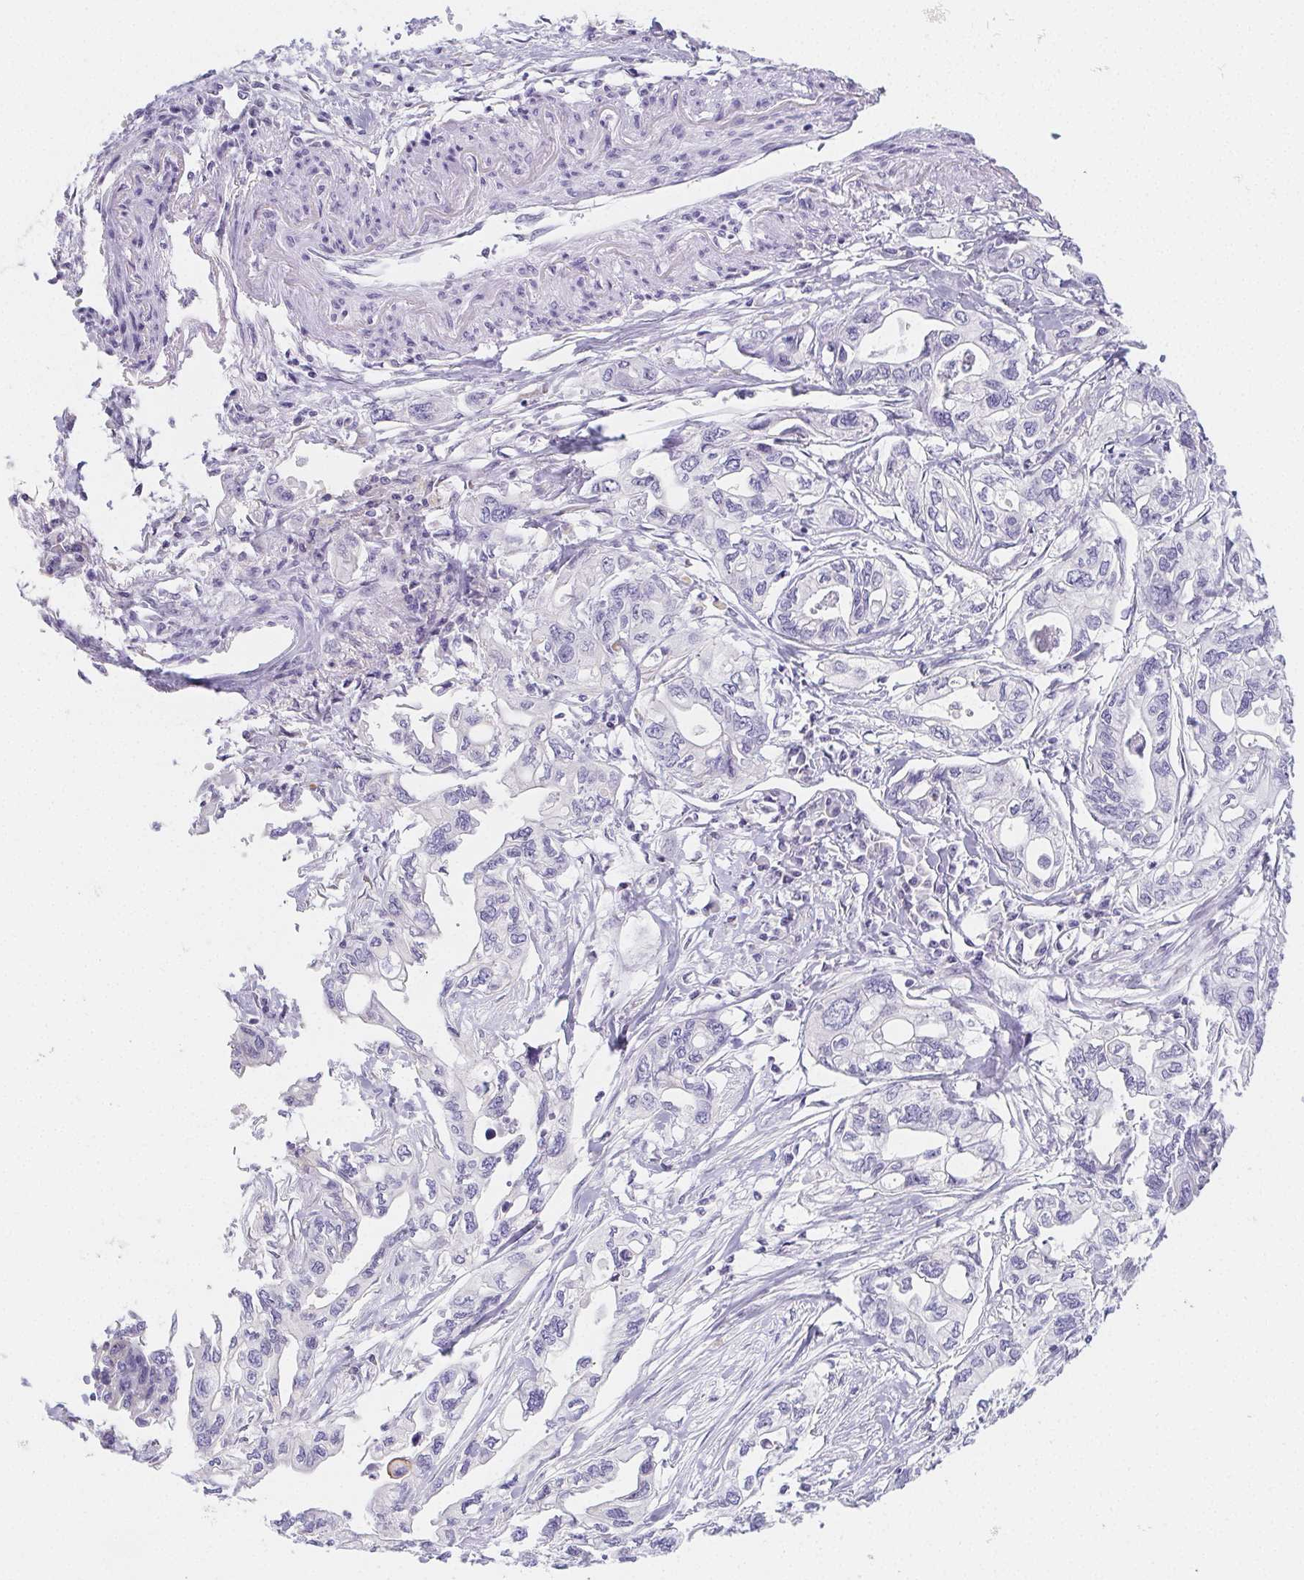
{"staining": {"intensity": "negative", "quantity": "none", "location": "none"}, "tissue": "pancreatic cancer", "cell_type": "Tumor cells", "image_type": "cancer", "snomed": [{"axis": "morphology", "description": "Adenocarcinoma, NOS"}, {"axis": "topography", "description": "Pancreas"}], "caption": "A micrograph of human adenocarcinoma (pancreatic) is negative for staining in tumor cells.", "gene": "ZBBX", "patient": {"sex": "male", "age": 68}}